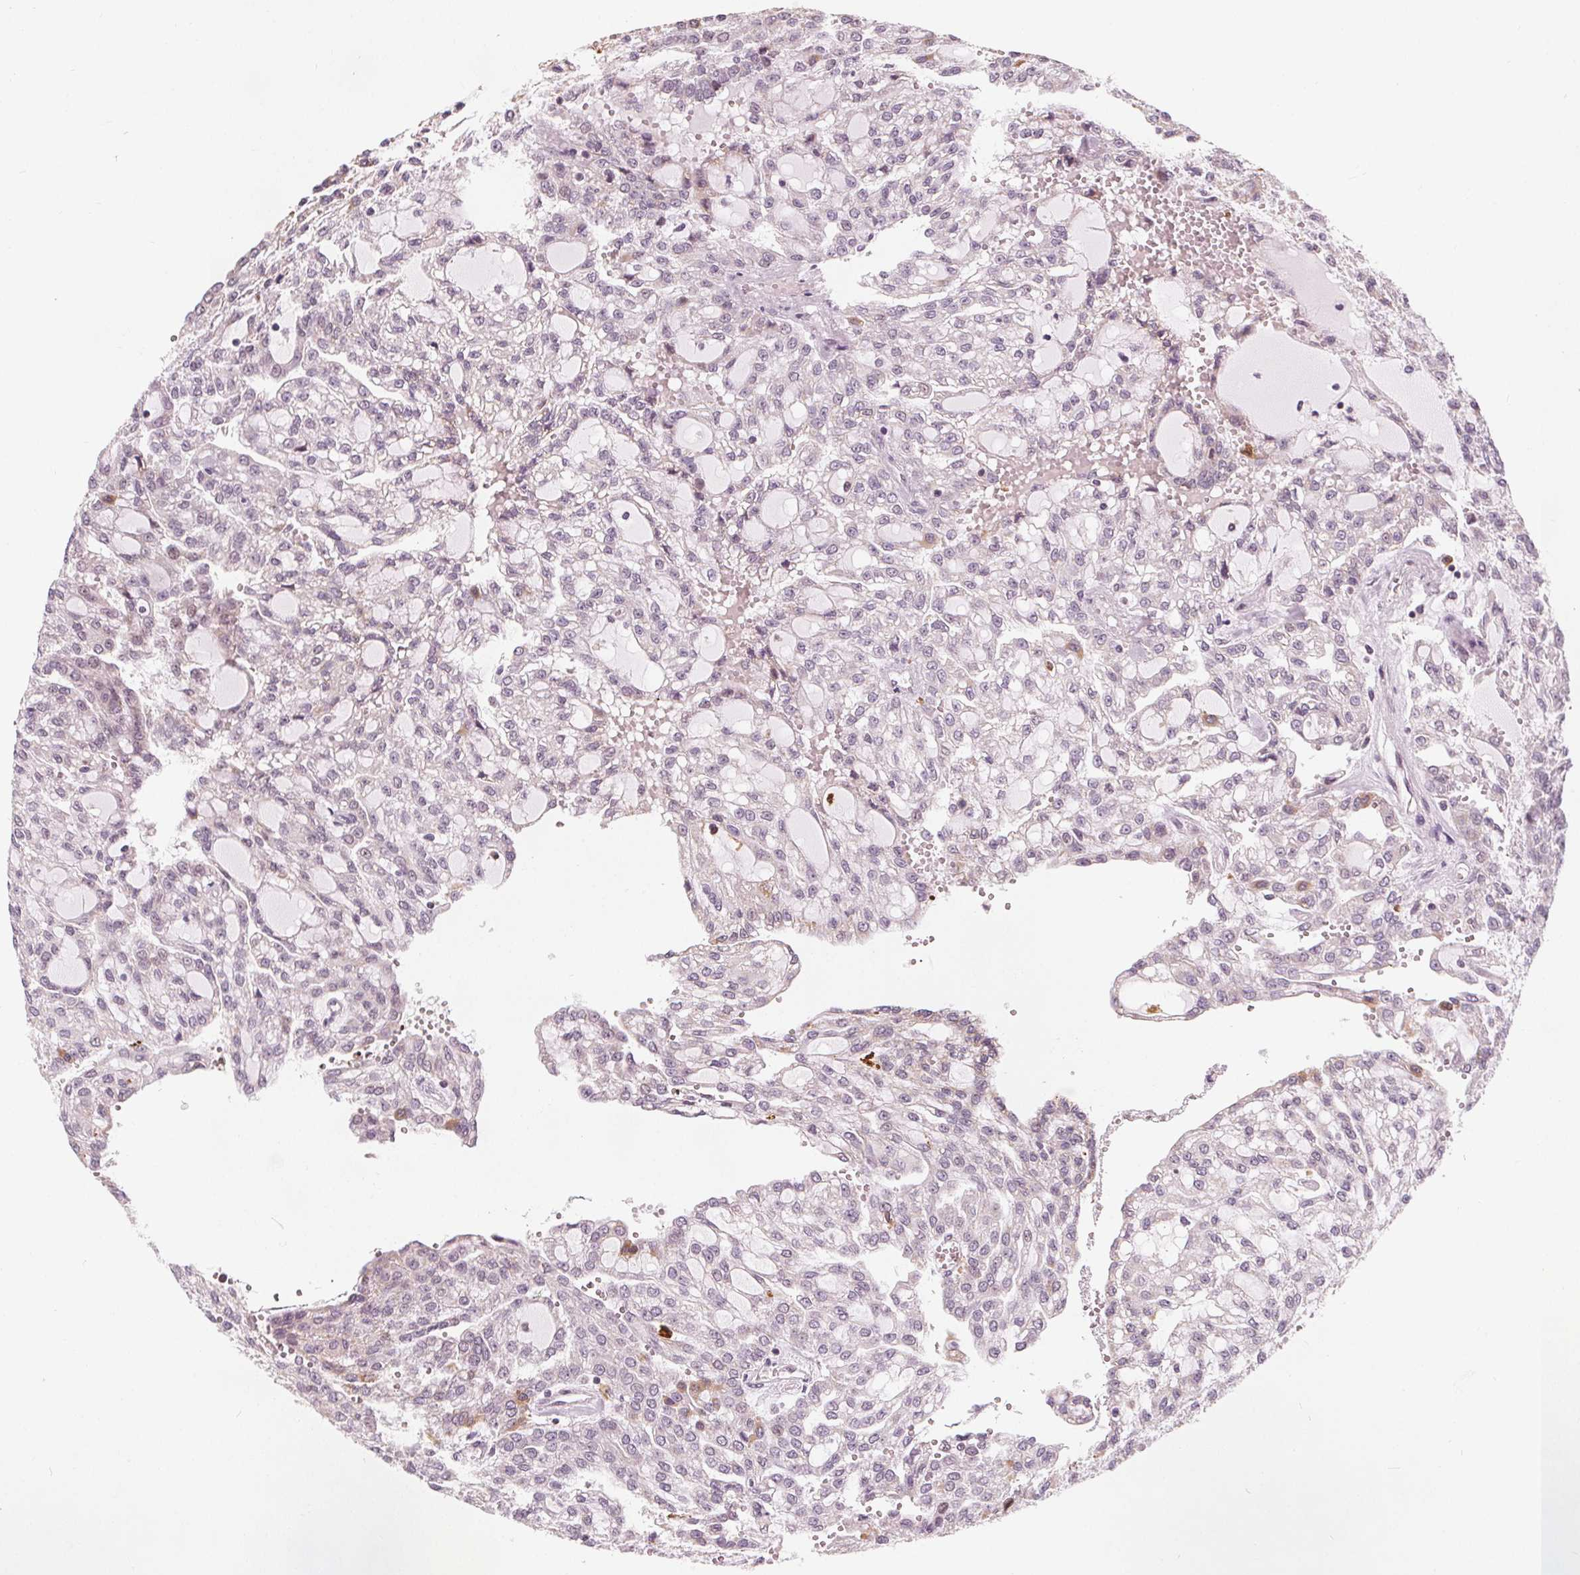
{"staining": {"intensity": "negative", "quantity": "none", "location": "none"}, "tissue": "renal cancer", "cell_type": "Tumor cells", "image_type": "cancer", "snomed": [{"axis": "morphology", "description": "Adenocarcinoma, NOS"}, {"axis": "topography", "description": "Kidney"}], "caption": "Tumor cells are negative for protein expression in human renal adenocarcinoma. (Brightfield microscopy of DAB (3,3'-diaminobenzidine) immunohistochemistry at high magnification).", "gene": "DPM2", "patient": {"sex": "male", "age": 63}}